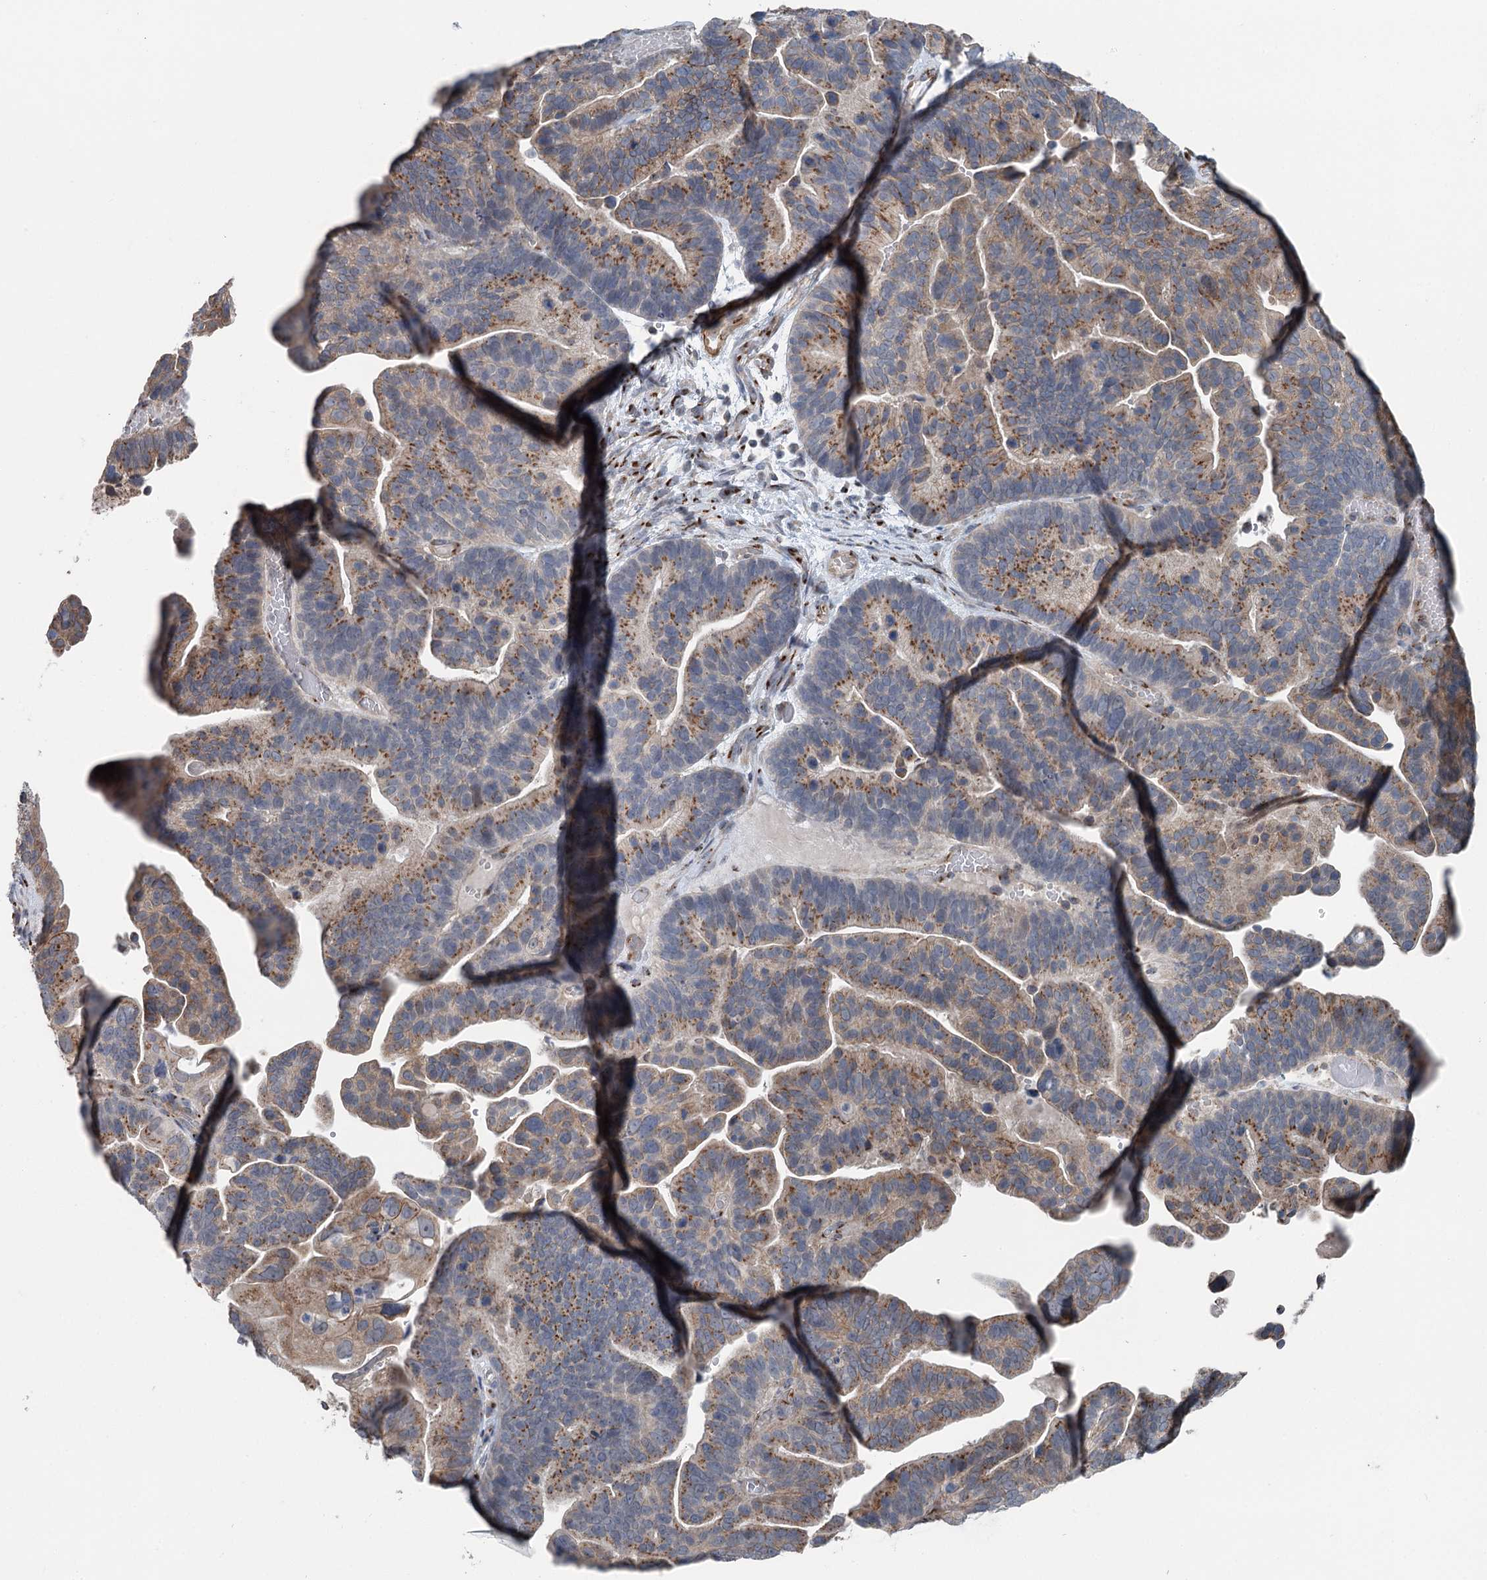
{"staining": {"intensity": "moderate", "quantity": ">75%", "location": "cytoplasmic/membranous"}, "tissue": "ovarian cancer", "cell_type": "Tumor cells", "image_type": "cancer", "snomed": [{"axis": "morphology", "description": "Cystadenocarcinoma, serous, NOS"}, {"axis": "topography", "description": "Ovary"}], "caption": "Serous cystadenocarcinoma (ovarian) stained for a protein (brown) reveals moderate cytoplasmic/membranous positive staining in about >75% of tumor cells.", "gene": "ITIH5", "patient": {"sex": "female", "age": 56}}